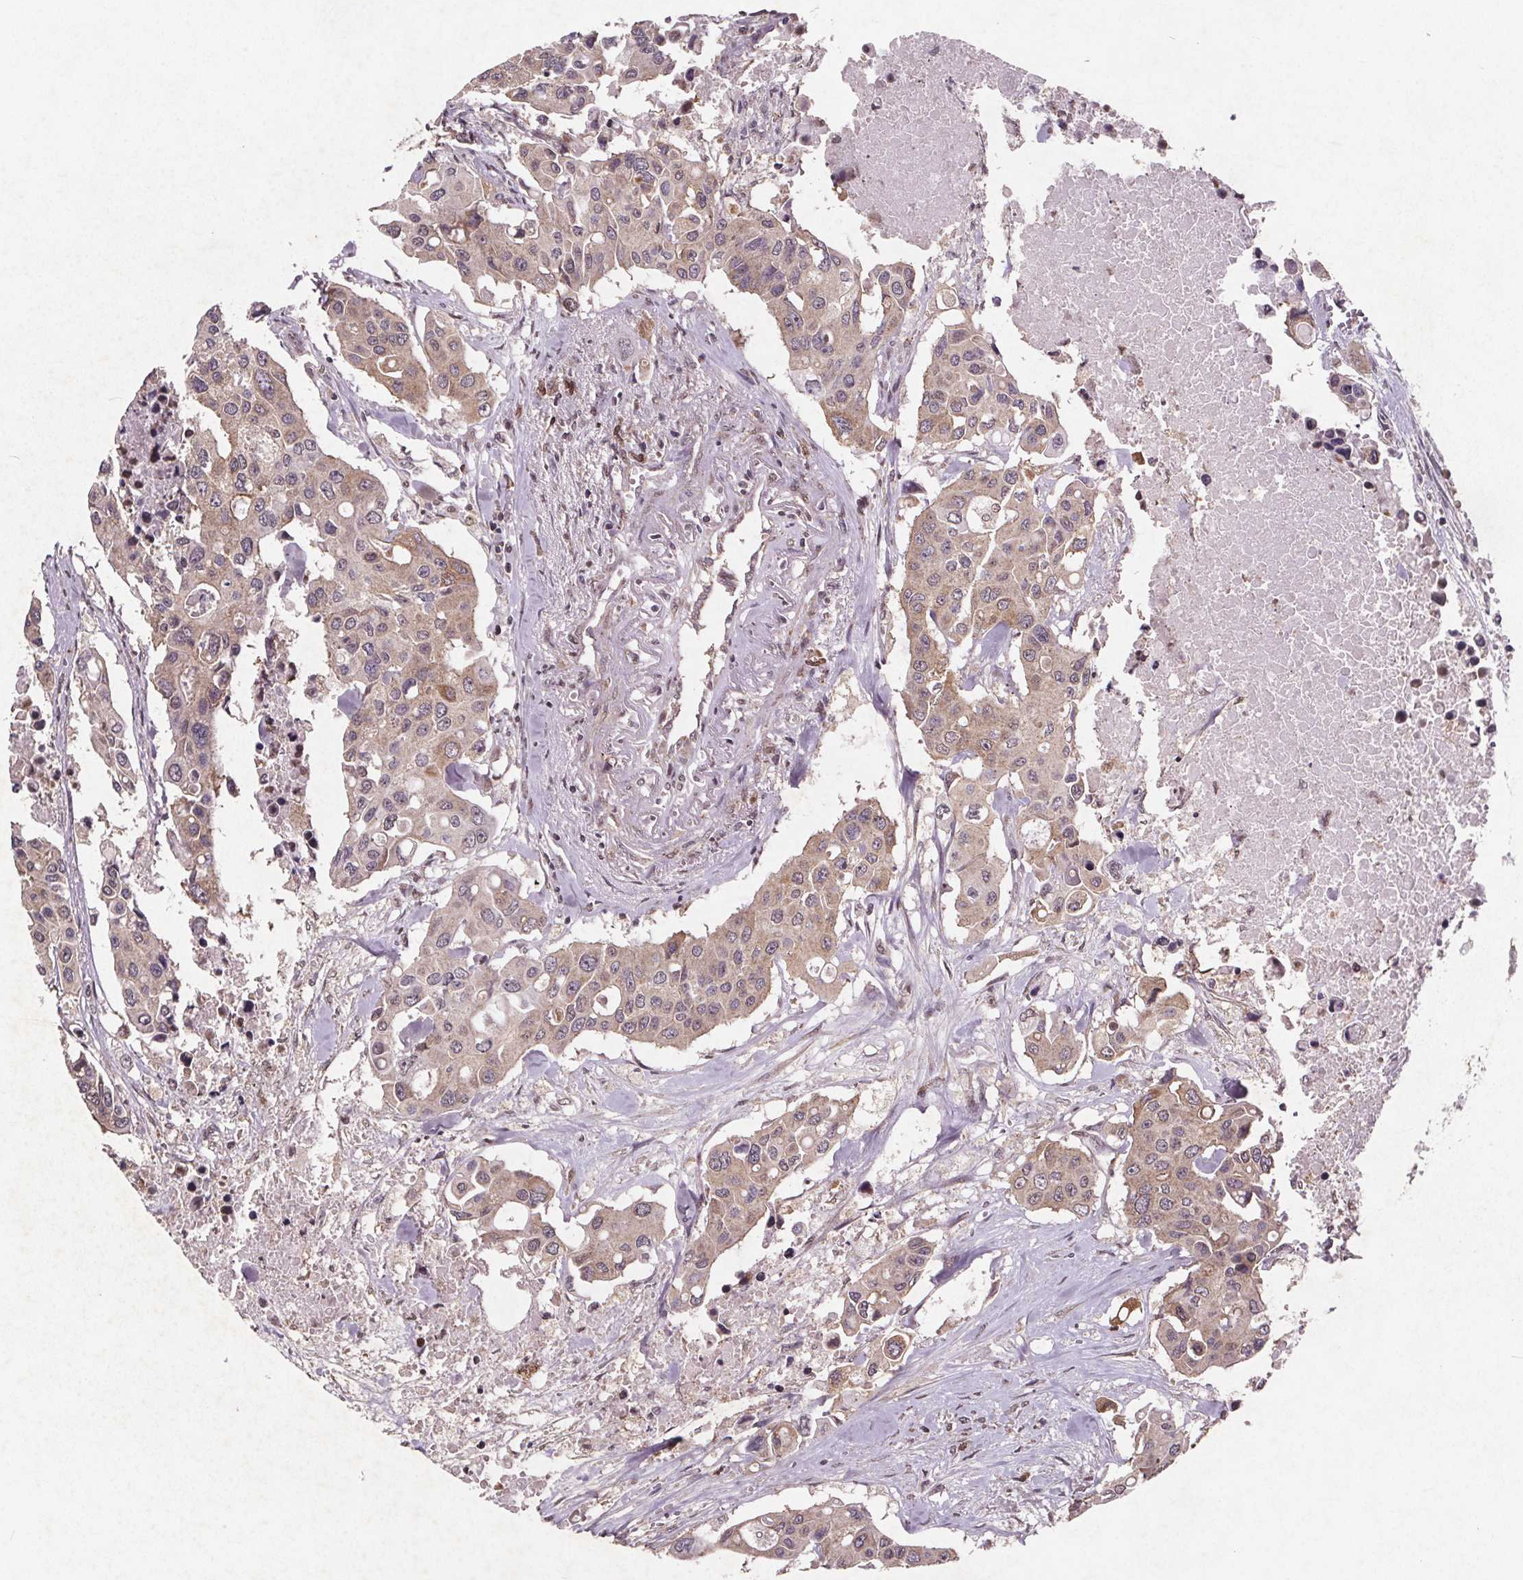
{"staining": {"intensity": "moderate", "quantity": "<25%", "location": "cytoplasmic/membranous"}, "tissue": "colorectal cancer", "cell_type": "Tumor cells", "image_type": "cancer", "snomed": [{"axis": "morphology", "description": "Adenocarcinoma, NOS"}, {"axis": "topography", "description": "Colon"}], "caption": "High-magnification brightfield microscopy of colorectal adenocarcinoma stained with DAB (brown) and counterstained with hematoxylin (blue). tumor cells exhibit moderate cytoplasmic/membranous staining is seen in about<25% of cells.", "gene": "STRN3", "patient": {"sex": "male", "age": 77}}